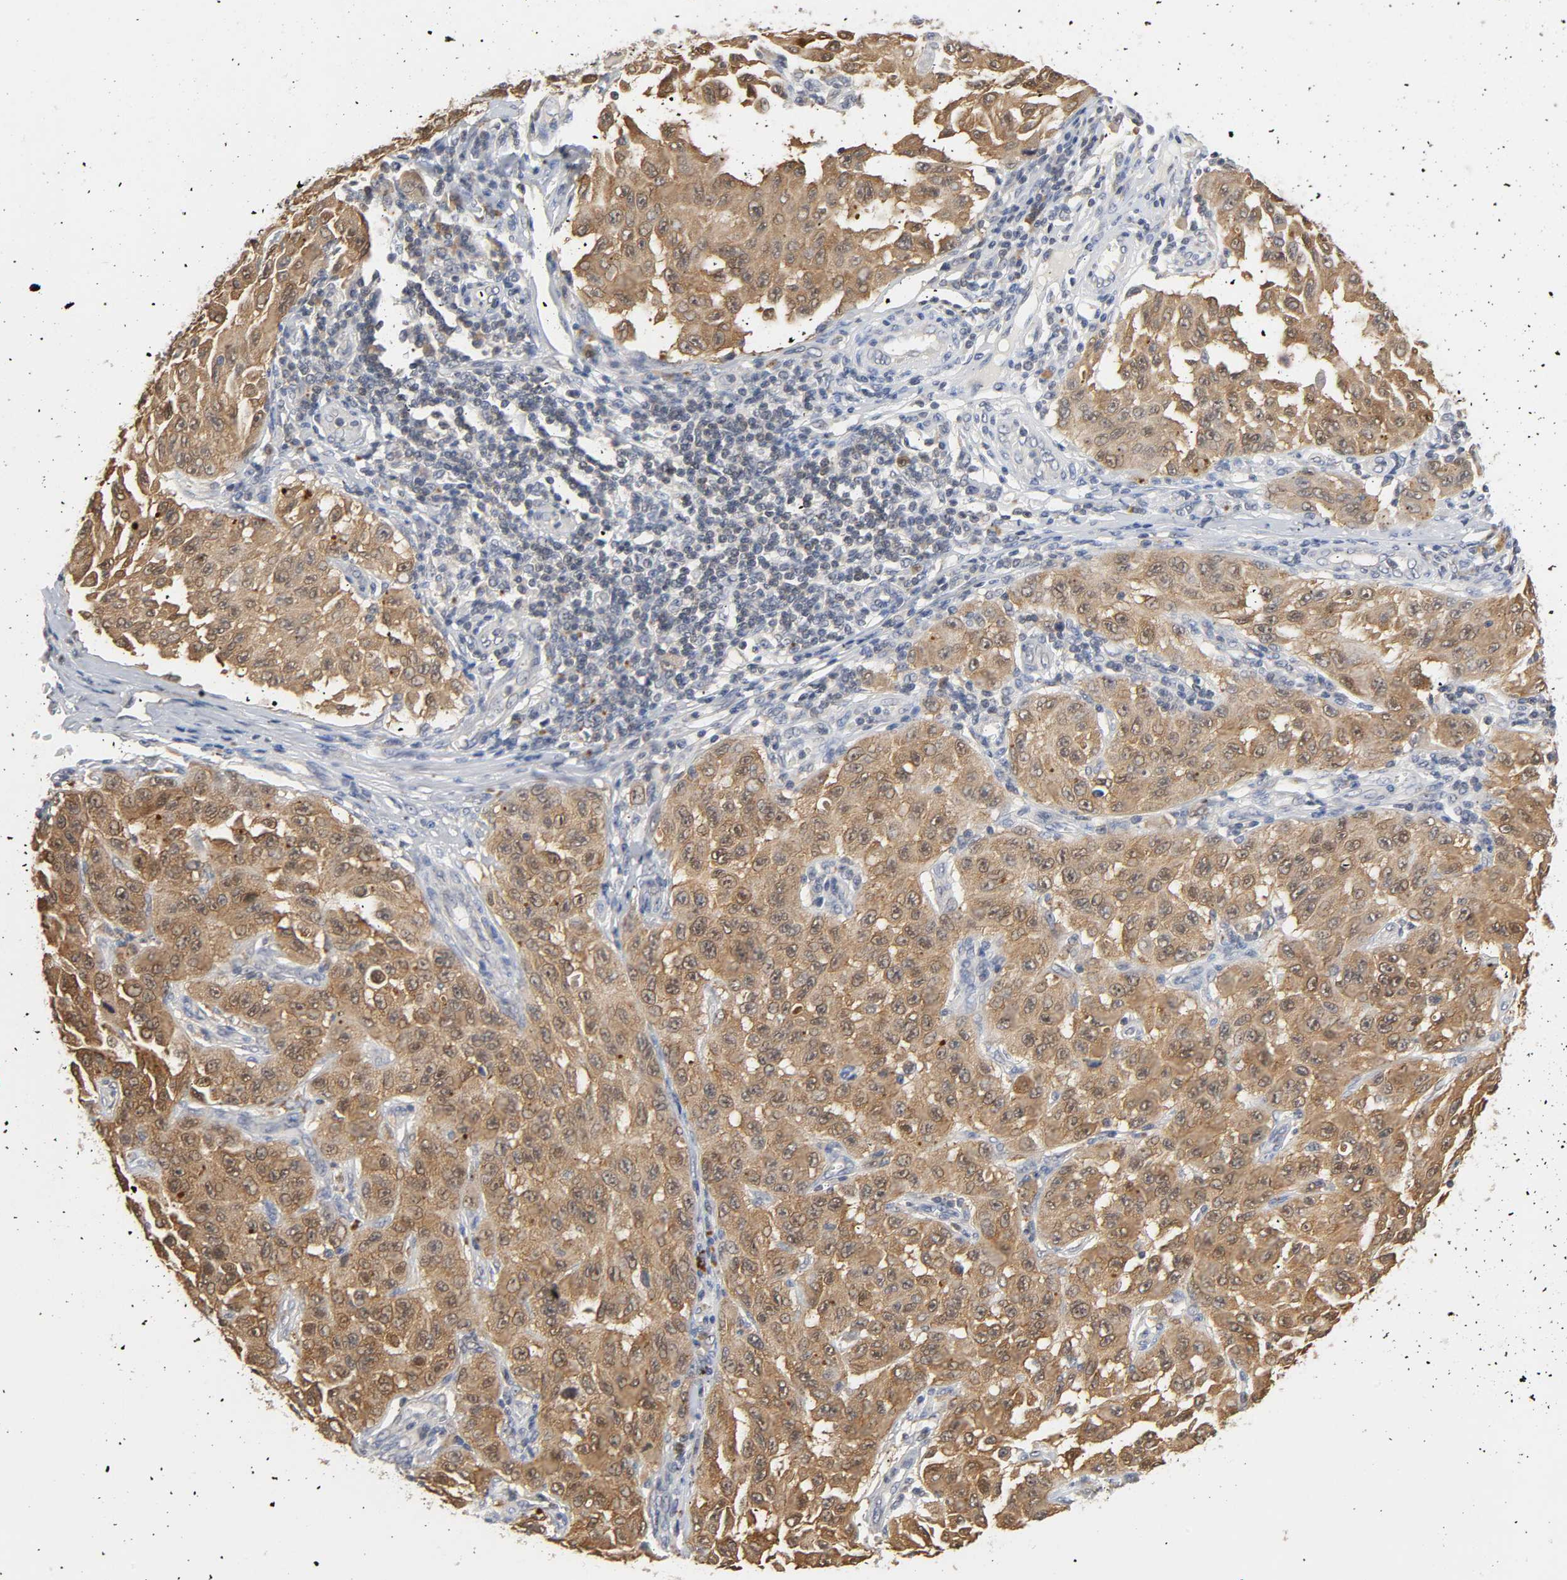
{"staining": {"intensity": "moderate", "quantity": ">75%", "location": "cytoplasmic/membranous"}, "tissue": "melanoma", "cell_type": "Tumor cells", "image_type": "cancer", "snomed": [{"axis": "morphology", "description": "Malignant melanoma, NOS"}, {"axis": "topography", "description": "Skin"}], "caption": "A photomicrograph of human melanoma stained for a protein shows moderate cytoplasmic/membranous brown staining in tumor cells.", "gene": "MIF", "patient": {"sex": "male", "age": 30}}